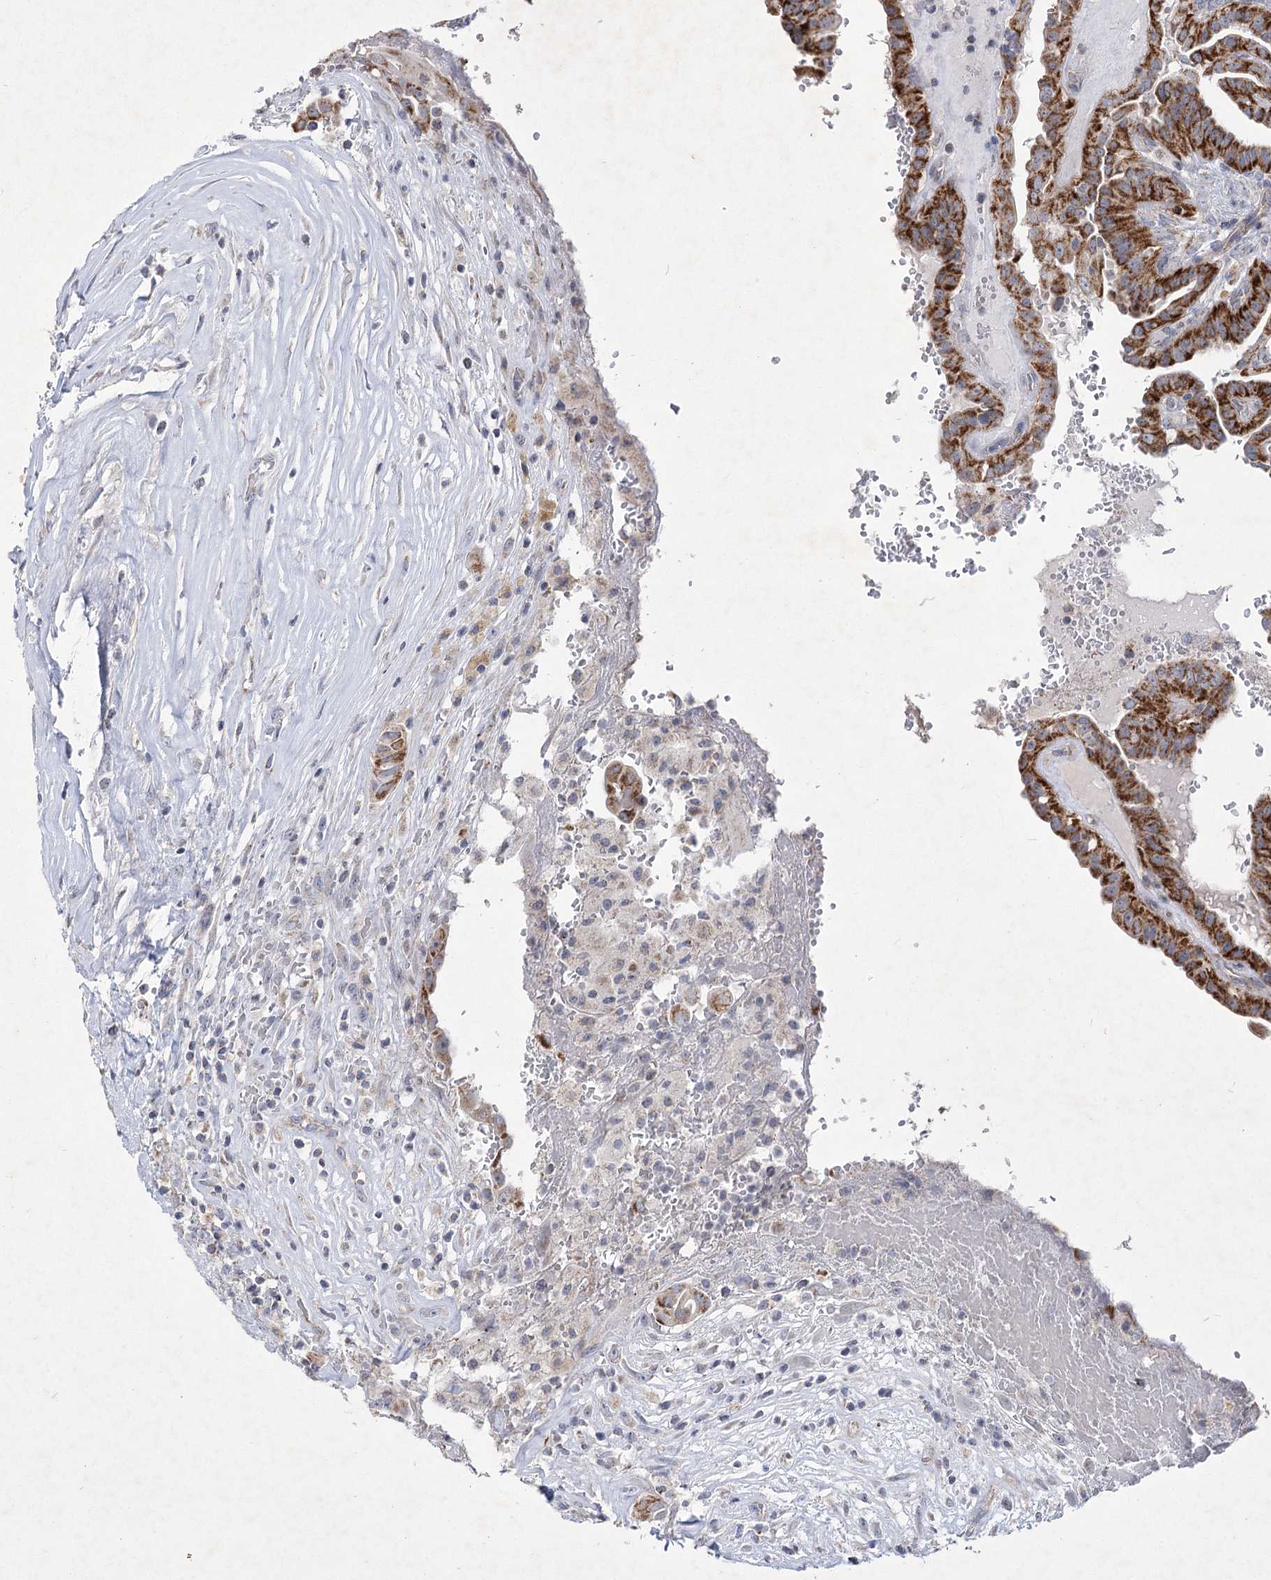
{"staining": {"intensity": "strong", "quantity": ">75%", "location": "cytoplasmic/membranous"}, "tissue": "thyroid cancer", "cell_type": "Tumor cells", "image_type": "cancer", "snomed": [{"axis": "morphology", "description": "Papillary adenocarcinoma, NOS"}, {"axis": "topography", "description": "Thyroid gland"}], "caption": "A high amount of strong cytoplasmic/membranous staining is seen in approximately >75% of tumor cells in papillary adenocarcinoma (thyroid) tissue.", "gene": "PDHB", "patient": {"sex": "male", "age": 77}}